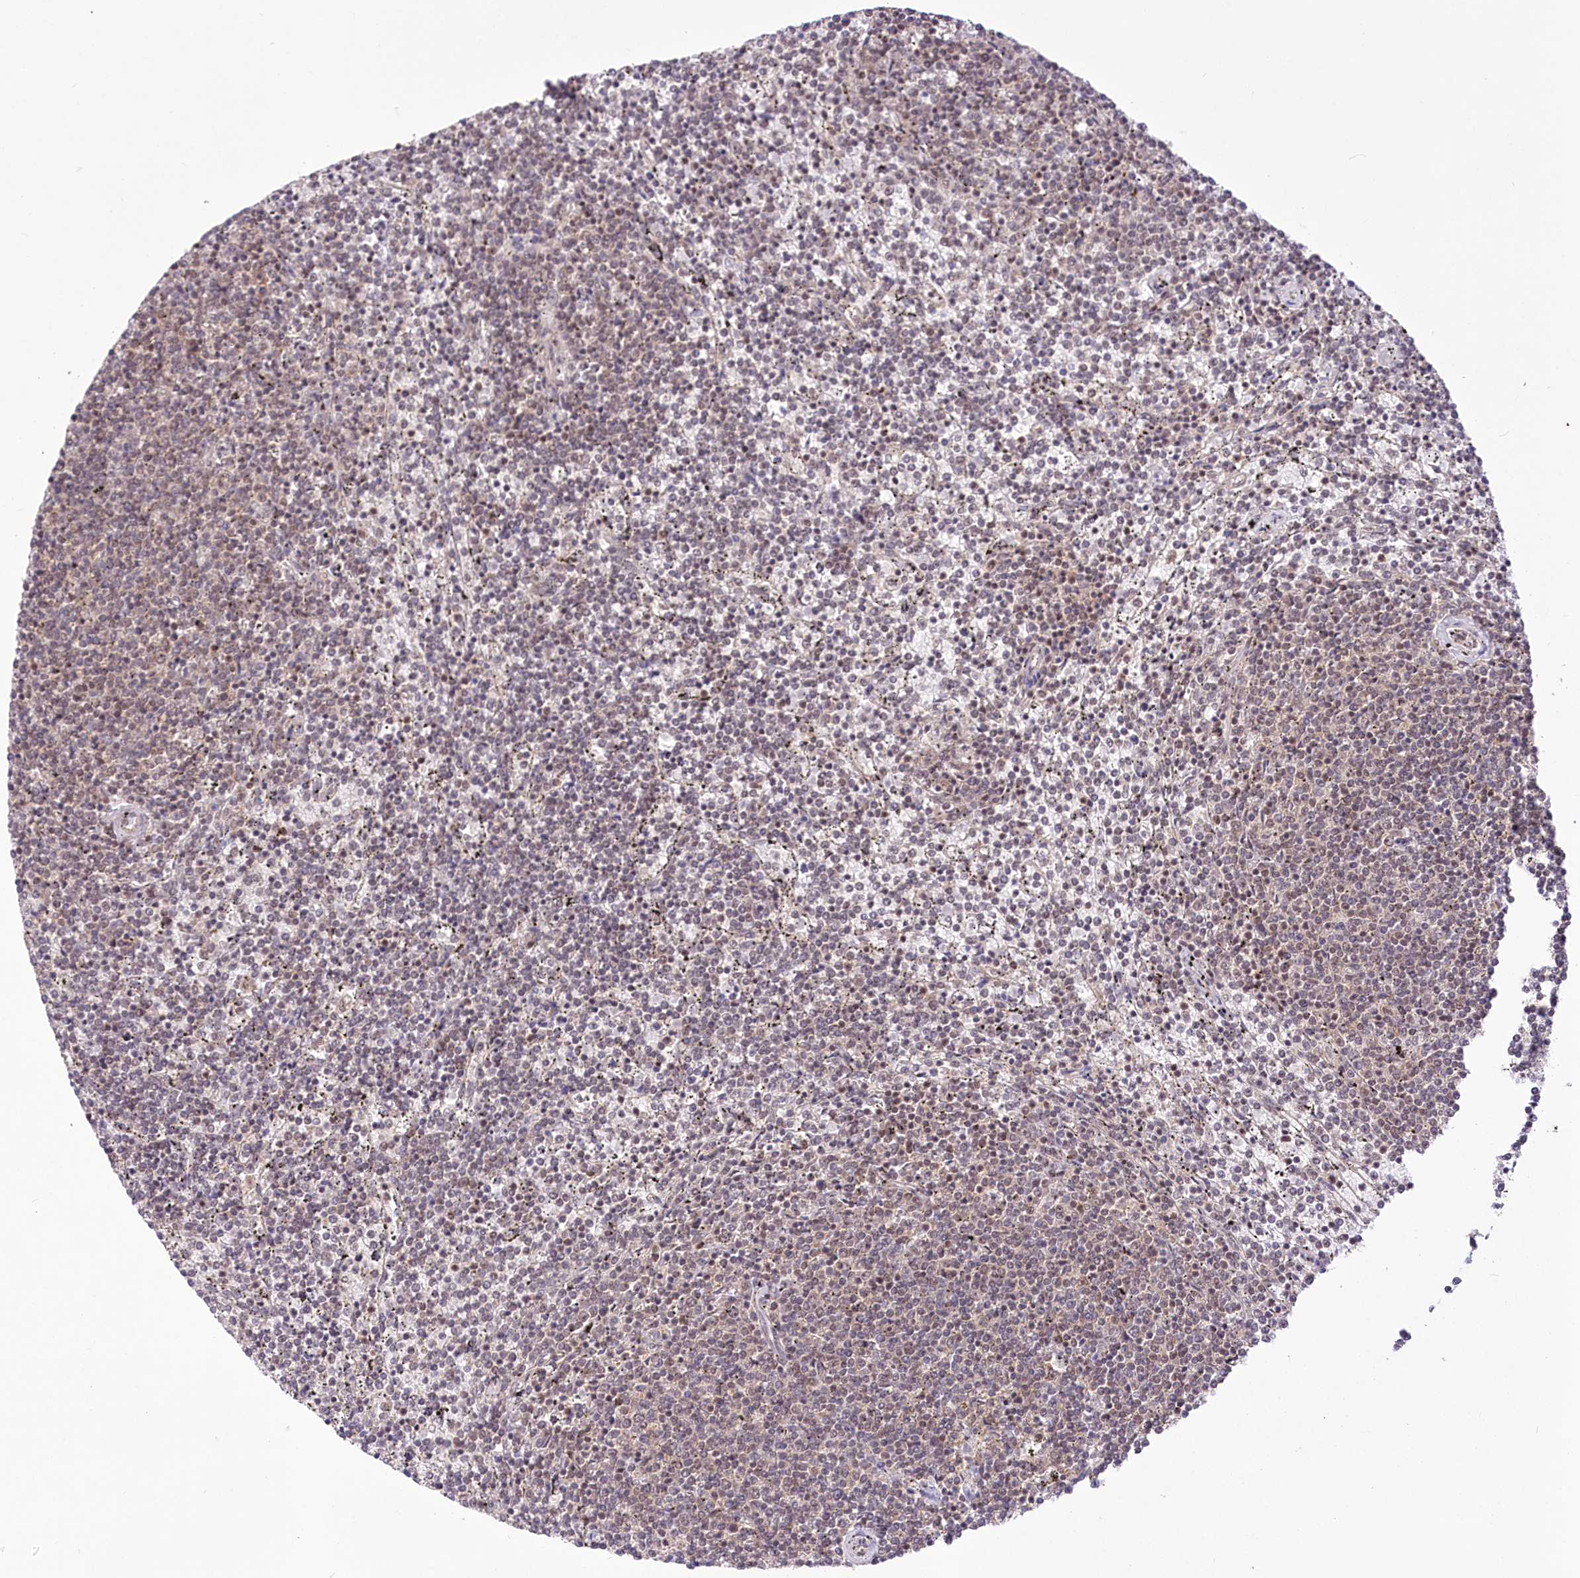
{"staining": {"intensity": "negative", "quantity": "none", "location": "none"}, "tissue": "lymphoma", "cell_type": "Tumor cells", "image_type": "cancer", "snomed": [{"axis": "morphology", "description": "Malignant lymphoma, non-Hodgkin's type, Low grade"}, {"axis": "topography", "description": "Spleen"}], "caption": "There is no significant expression in tumor cells of malignant lymphoma, non-Hodgkin's type (low-grade). (DAB immunohistochemistry (IHC) with hematoxylin counter stain).", "gene": "ZMAT2", "patient": {"sex": "female", "age": 50}}